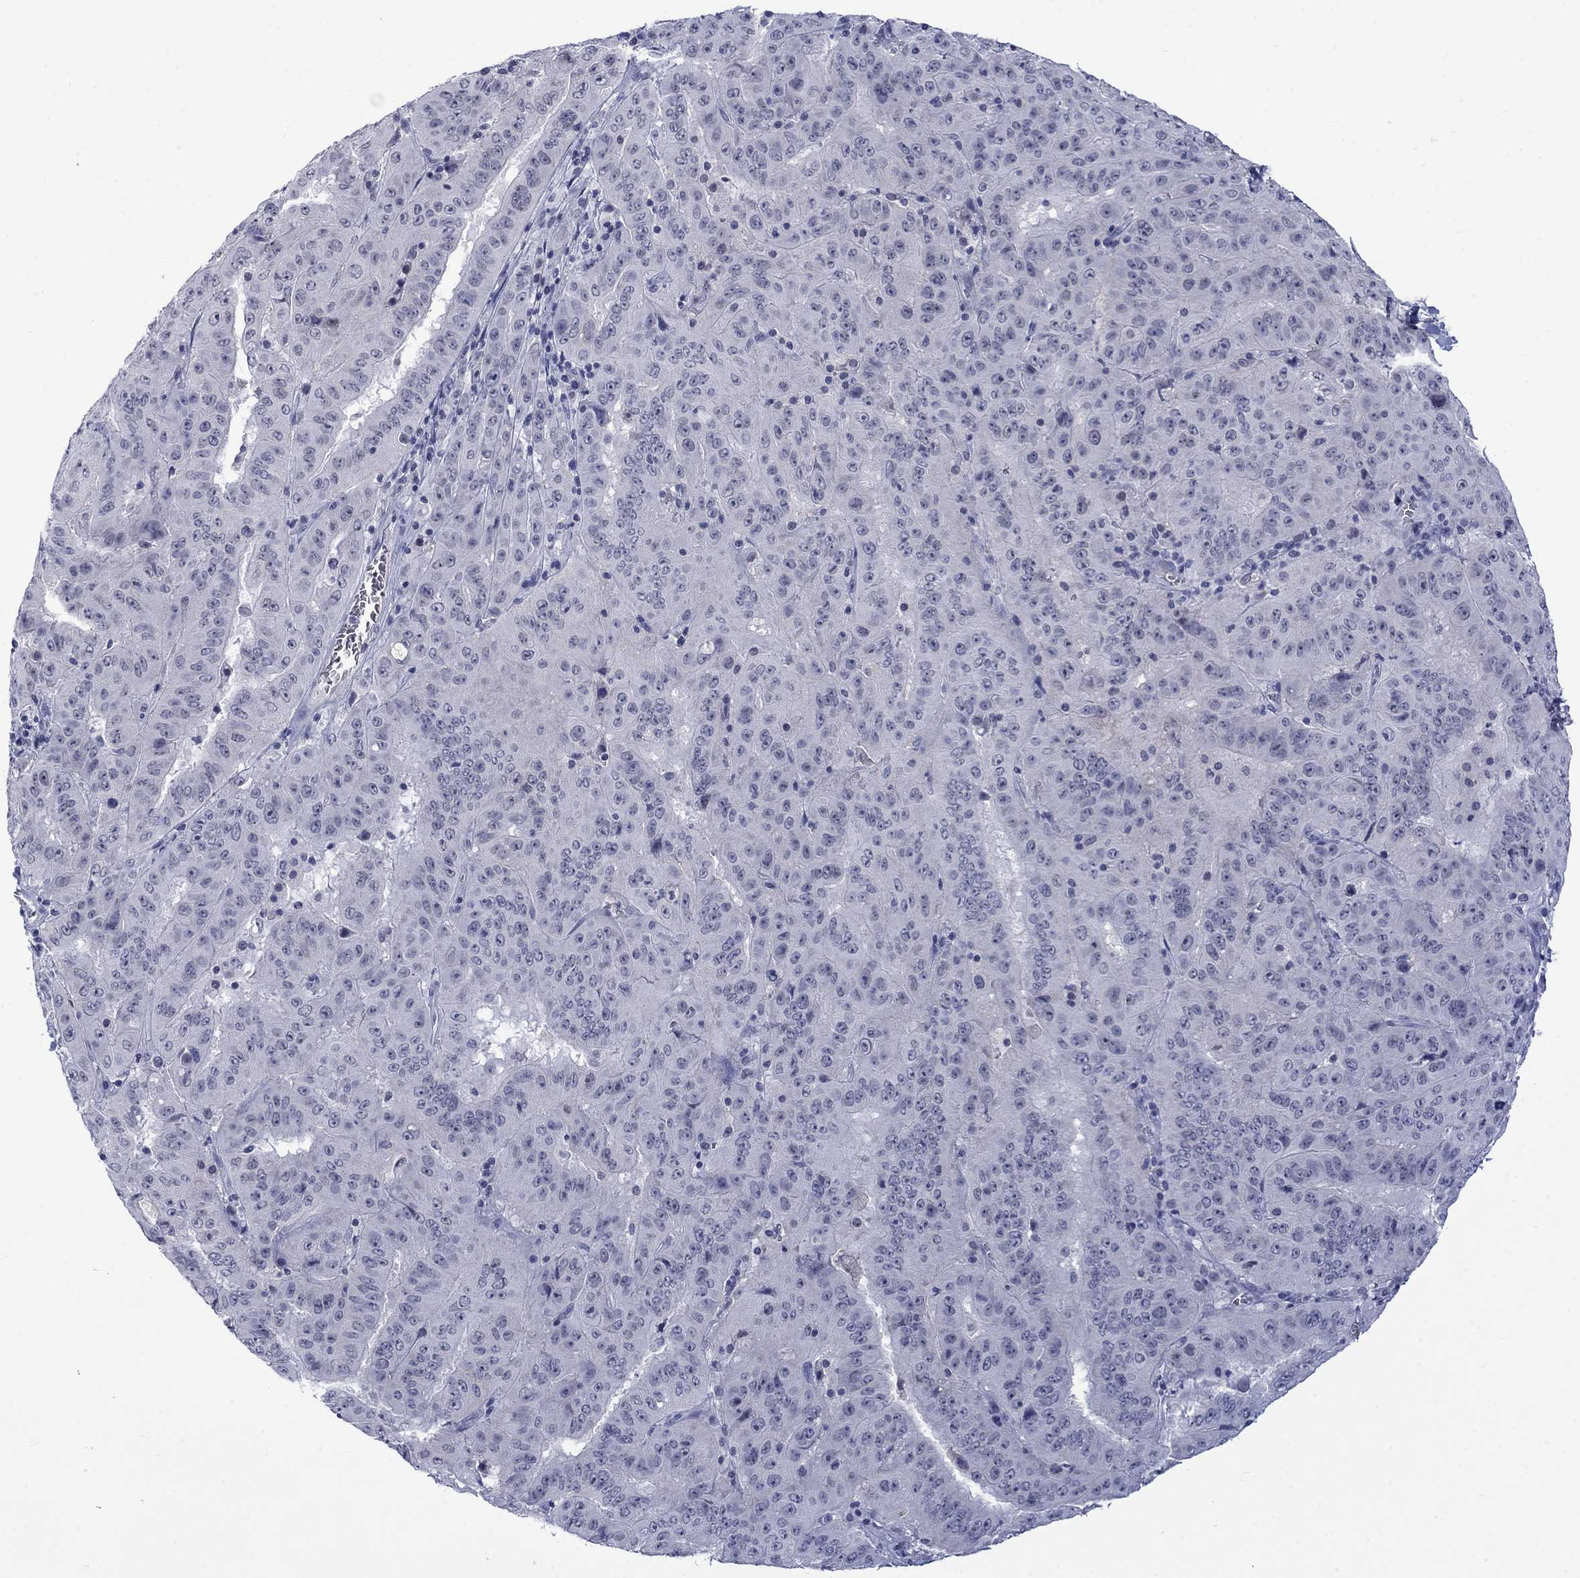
{"staining": {"intensity": "negative", "quantity": "none", "location": "none"}, "tissue": "pancreatic cancer", "cell_type": "Tumor cells", "image_type": "cancer", "snomed": [{"axis": "morphology", "description": "Adenocarcinoma, NOS"}, {"axis": "topography", "description": "Pancreas"}], "caption": "This histopathology image is of pancreatic cancer (adenocarcinoma) stained with immunohistochemistry to label a protein in brown with the nuclei are counter-stained blue. There is no staining in tumor cells.", "gene": "NSMF", "patient": {"sex": "male", "age": 63}}